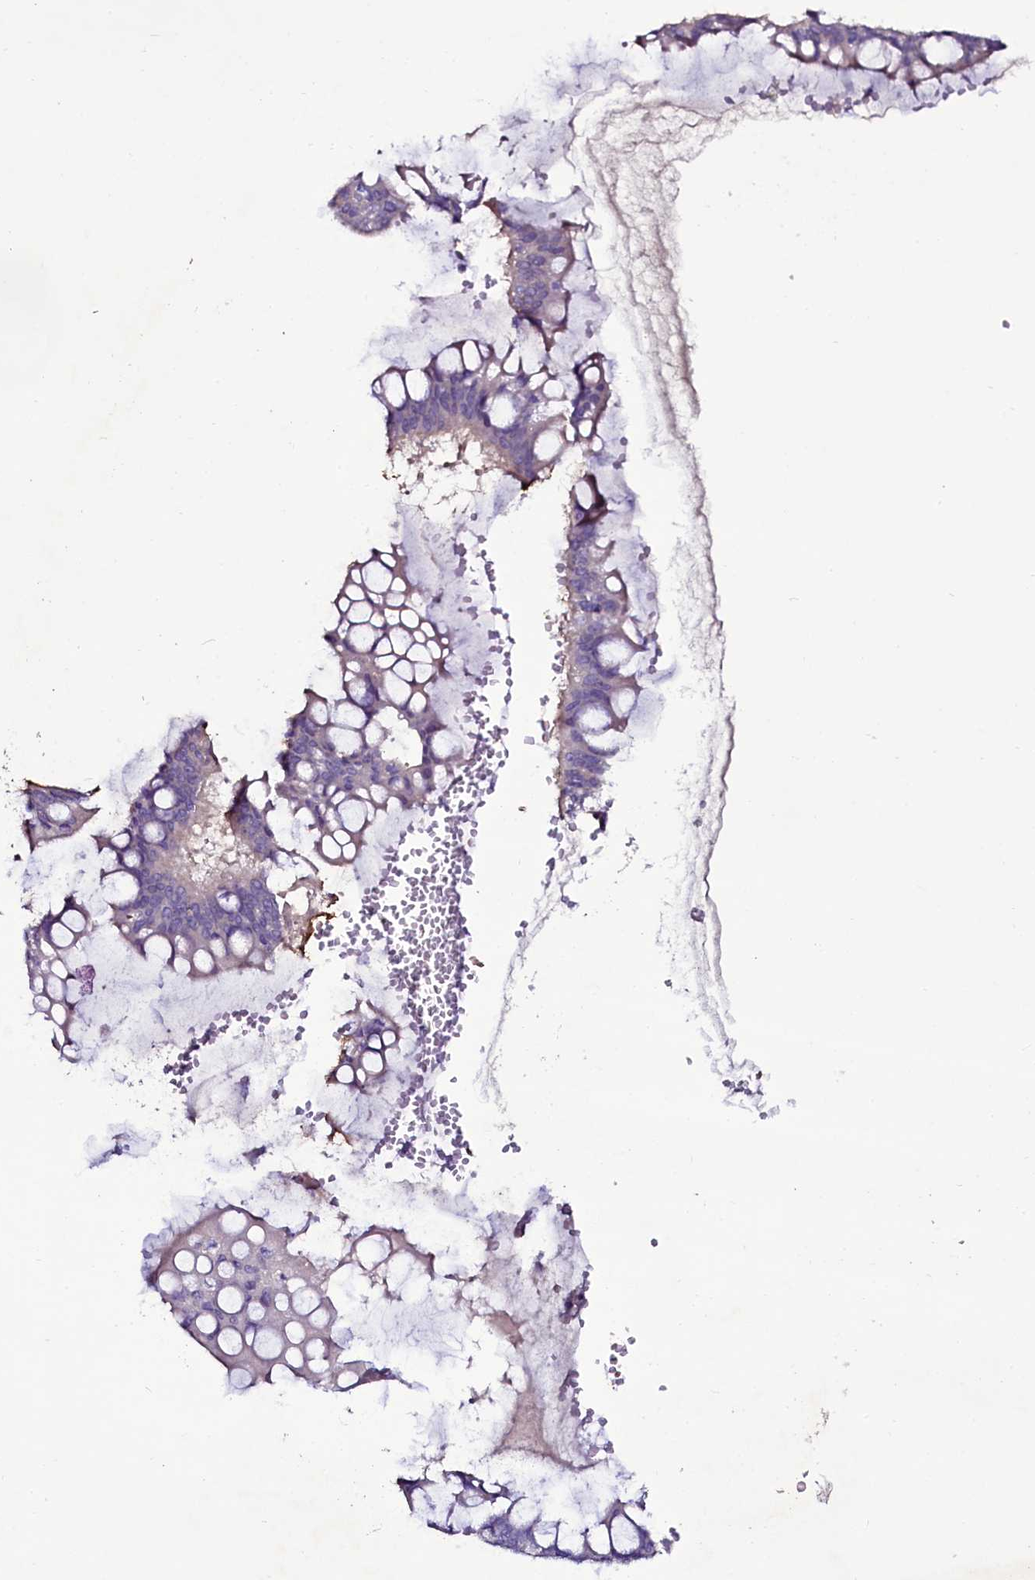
{"staining": {"intensity": "negative", "quantity": "none", "location": "none"}, "tissue": "ovarian cancer", "cell_type": "Tumor cells", "image_type": "cancer", "snomed": [{"axis": "morphology", "description": "Cystadenocarcinoma, mucinous, NOS"}, {"axis": "topography", "description": "Ovary"}], "caption": "An immunohistochemistry (IHC) micrograph of ovarian cancer (mucinous cystadenocarcinoma) is shown. There is no staining in tumor cells of ovarian cancer (mucinous cystadenocarcinoma).", "gene": "MEX3C", "patient": {"sex": "female", "age": 73}}